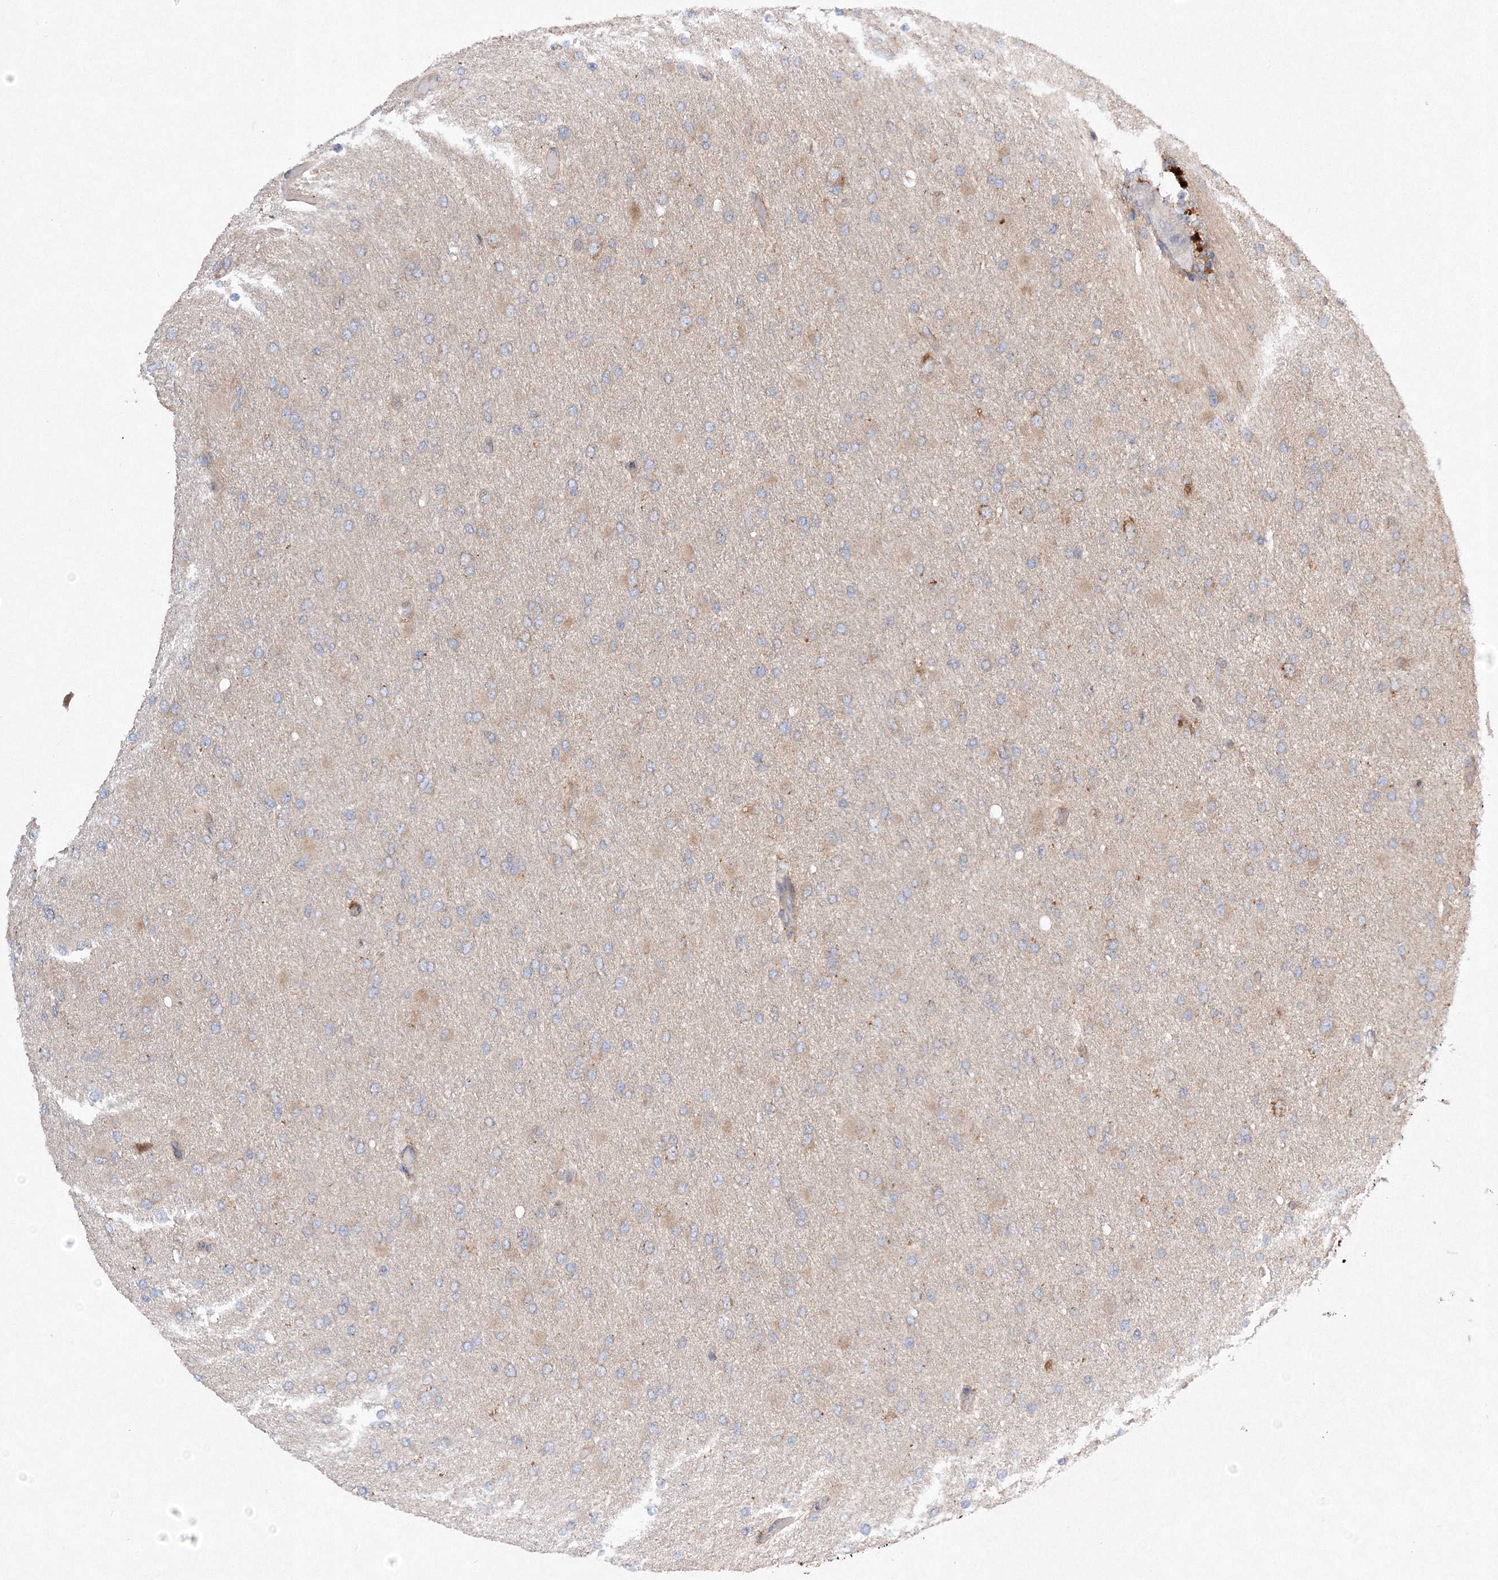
{"staining": {"intensity": "weak", "quantity": "<25%", "location": "cytoplasmic/membranous"}, "tissue": "glioma", "cell_type": "Tumor cells", "image_type": "cancer", "snomed": [{"axis": "morphology", "description": "Glioma, malignant, High grade"}, {"axis": "topography", "description": "Cerebral cortex"}], "caption": "High power microscopy image of an IHC photomicrograph of glioma, revealing no significant positivity in tumor cells. (DAB immunohistochemistry visualized using brightfield microscopy, high magnification).", "gene": "SLC36A1", "patient": {"sex": "female", "age": 36}}